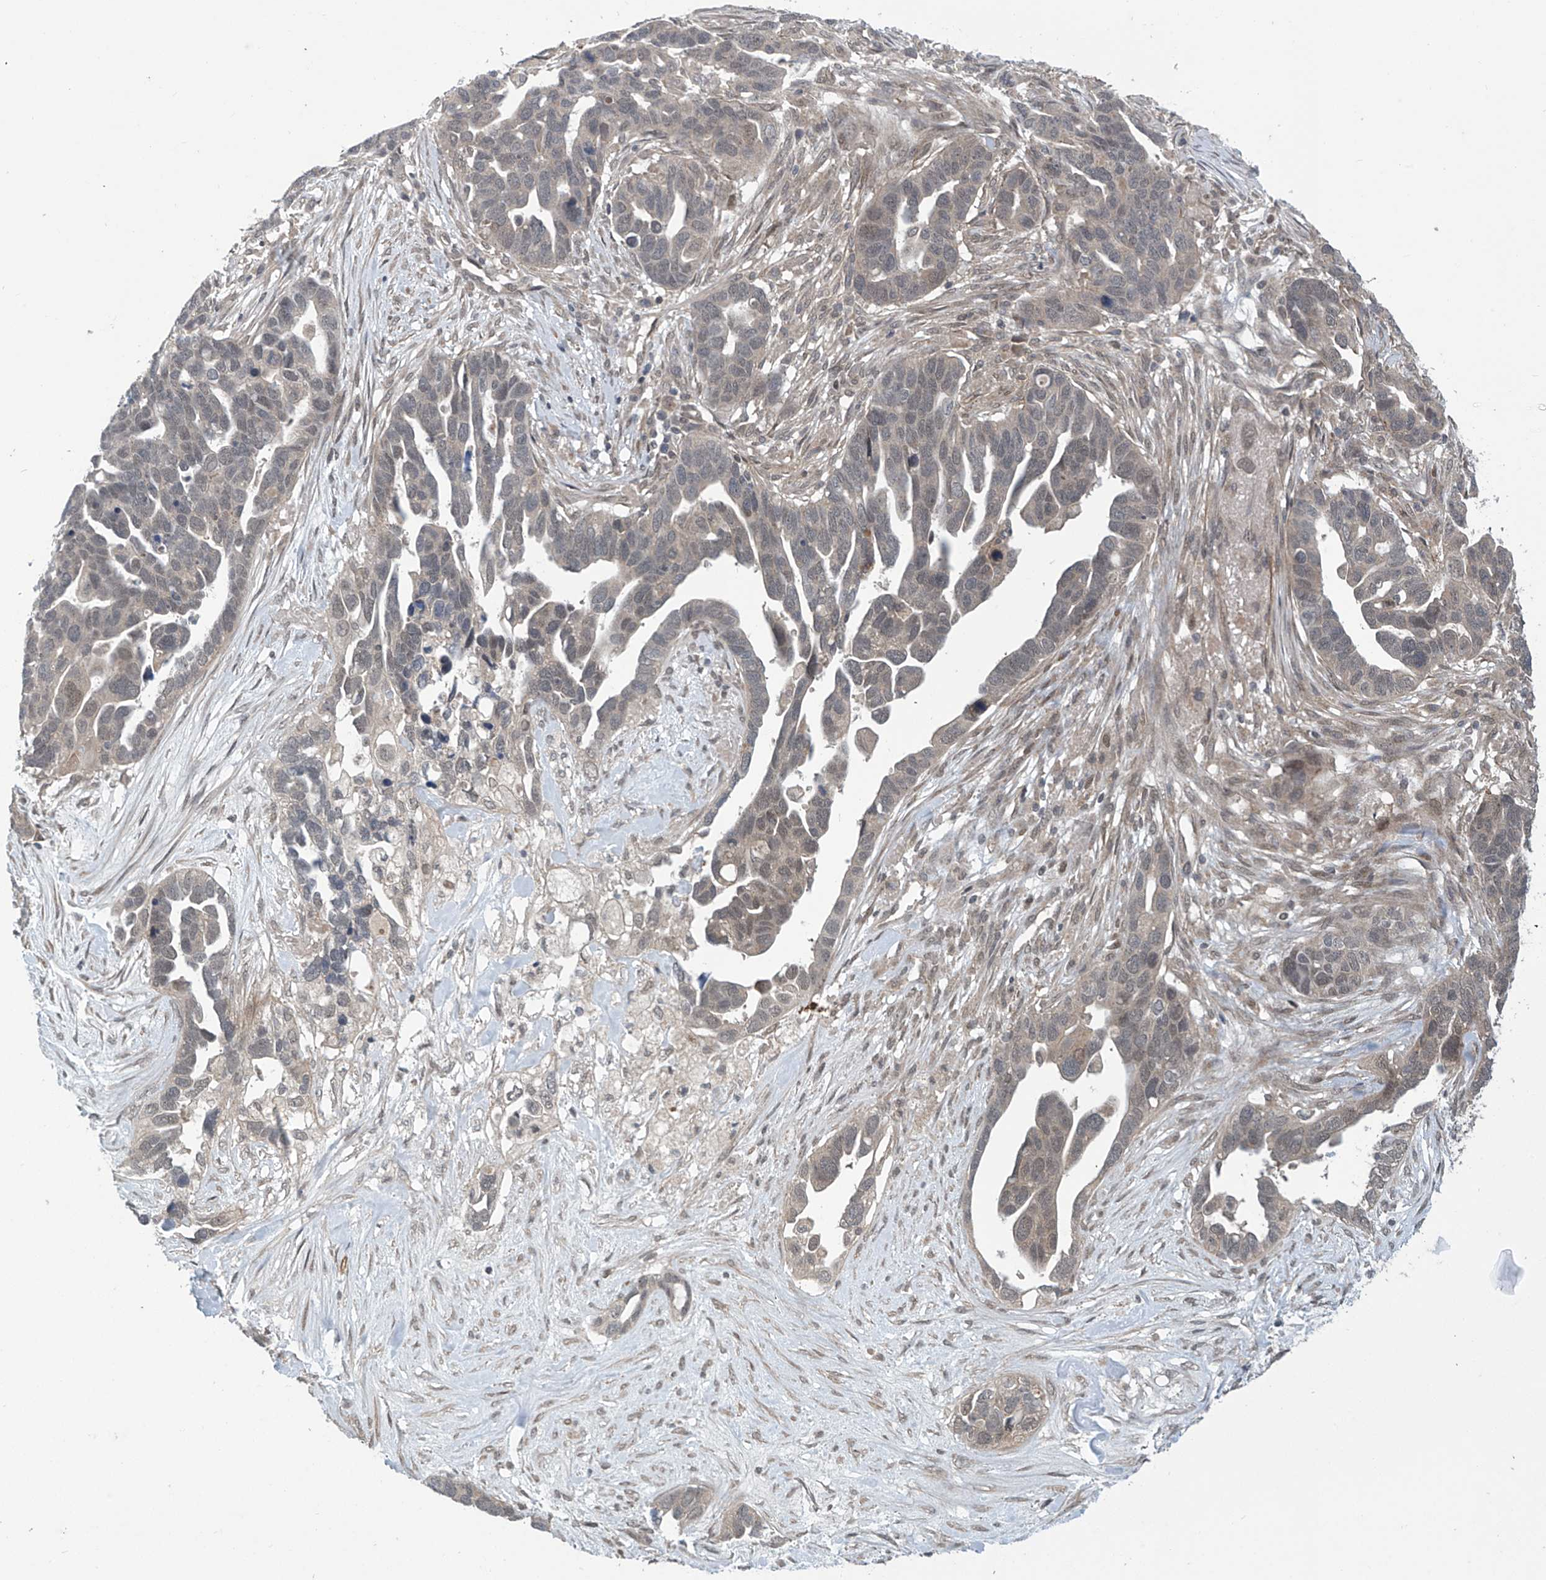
{"staining": {"intensity": "weak", "quantity": "25%-75%", "location": "nuclear"}, "tissue": "ovarian cancer", "cell_type": "Tumor cells", "image_type": "cancer", "snomed": [{"axis": "morphology", "description": "Cystadenocarcinoma, serous, NOS"}, {"axis": "topography", "description": "Ovary"}], "caption": "Immunohistochemistry (IHC) micrograph of human ovarian cancer (serous cystadenocarcinoma) stained for a protein (brown), which reveals low levels of weak nuclear expression in about 25%-75% of tumor cells.", "gene": "ABHD13", "patient": {"sex": "female", "age": 54}}